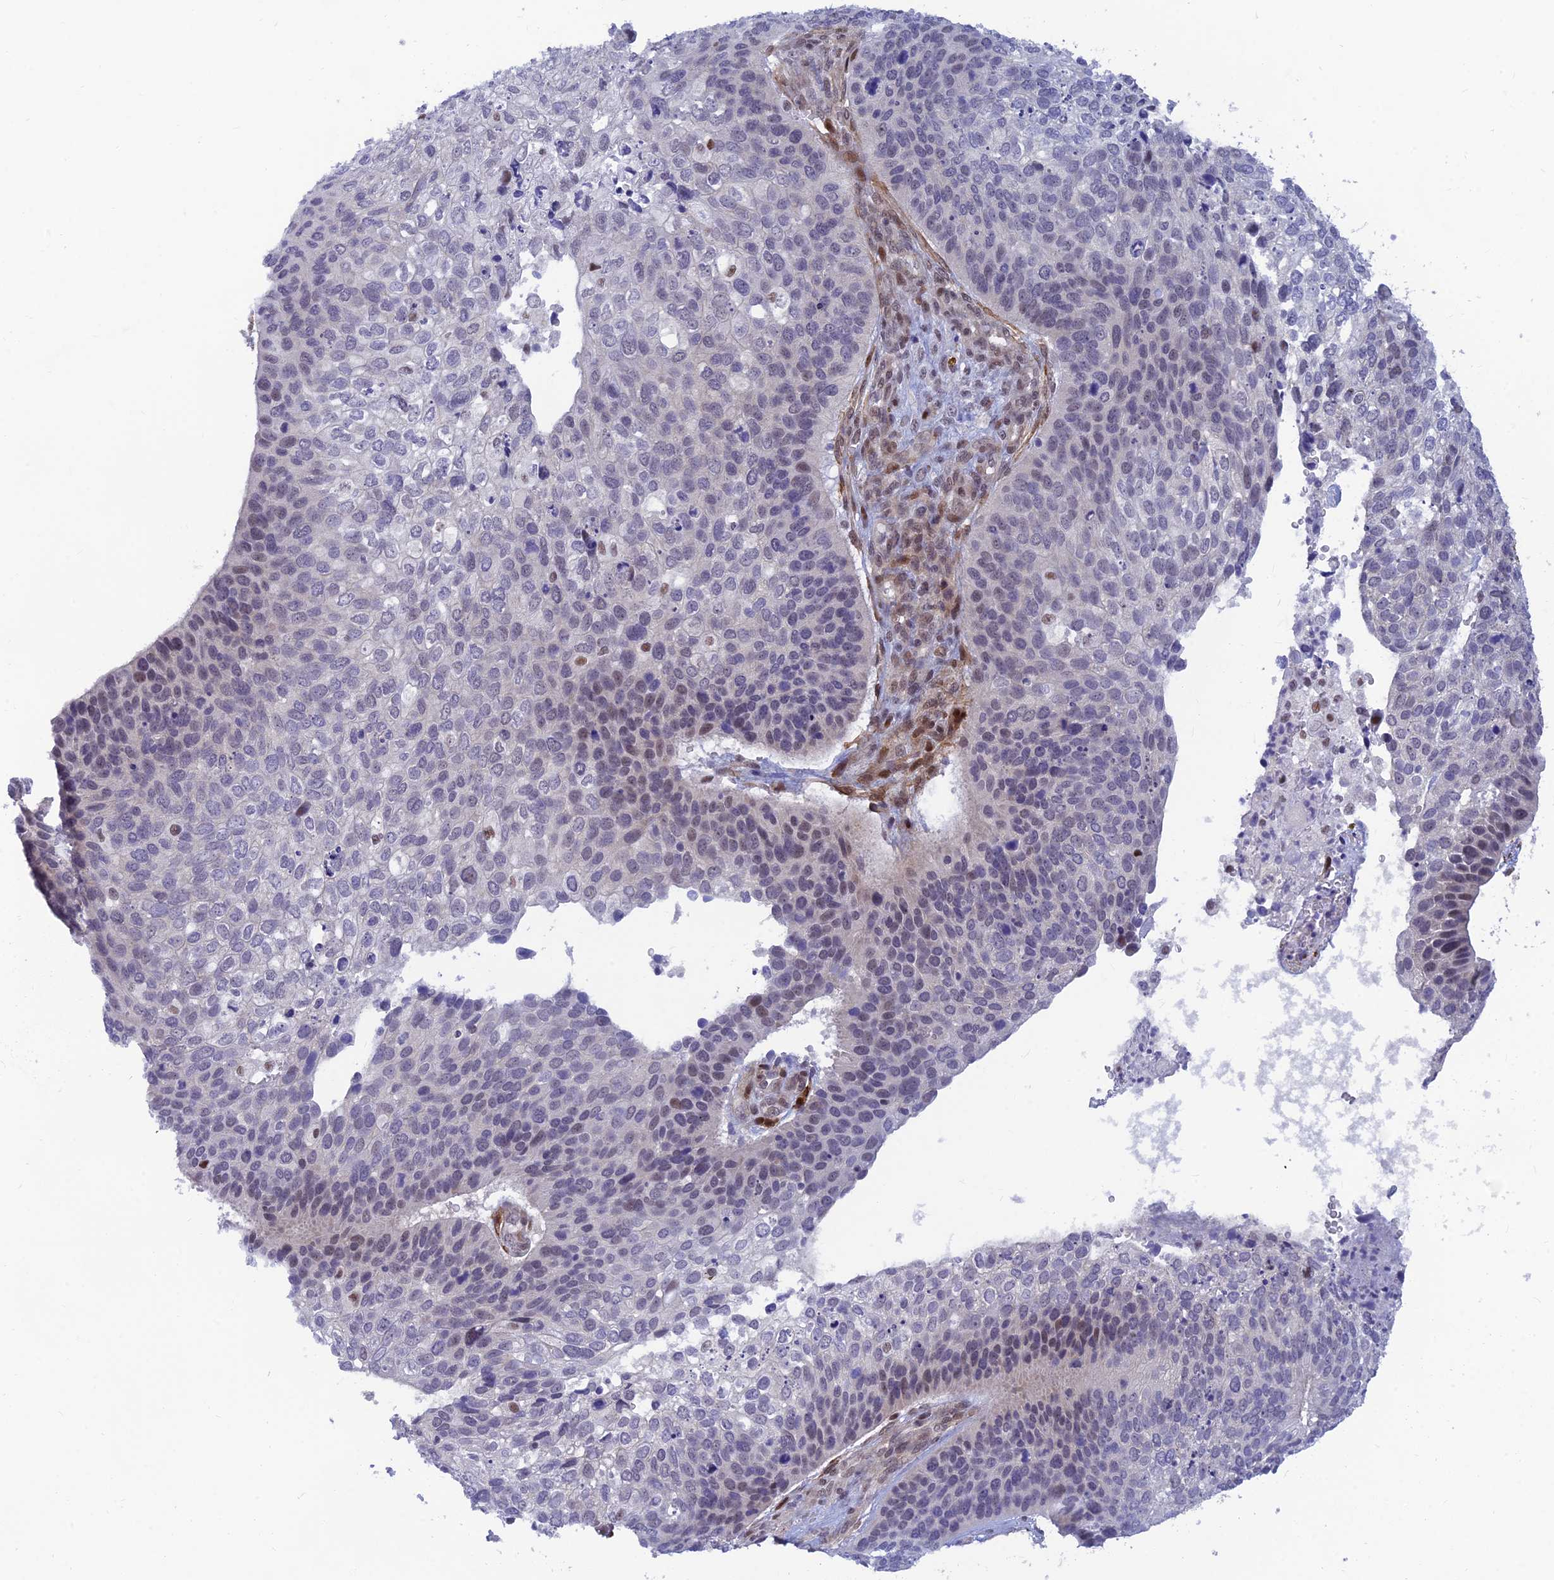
{"staining": {"intensity": "weak", "quantity": "<25%", "location": "nuclear"}, "tissue": "skin cancer", "cell_type": "Tumor cells", "image_type": "cancer", "snomed": [{"axis": "morphology", "description": "Basal cell carcinoma"}, {"axis": "topography", "description": "Skin"}], "caption": "A micrograph of human skin cancer is negative for staining in tumor cells.", "gene": "CLK4", "patient": {"sex": "female", "age": 74}}